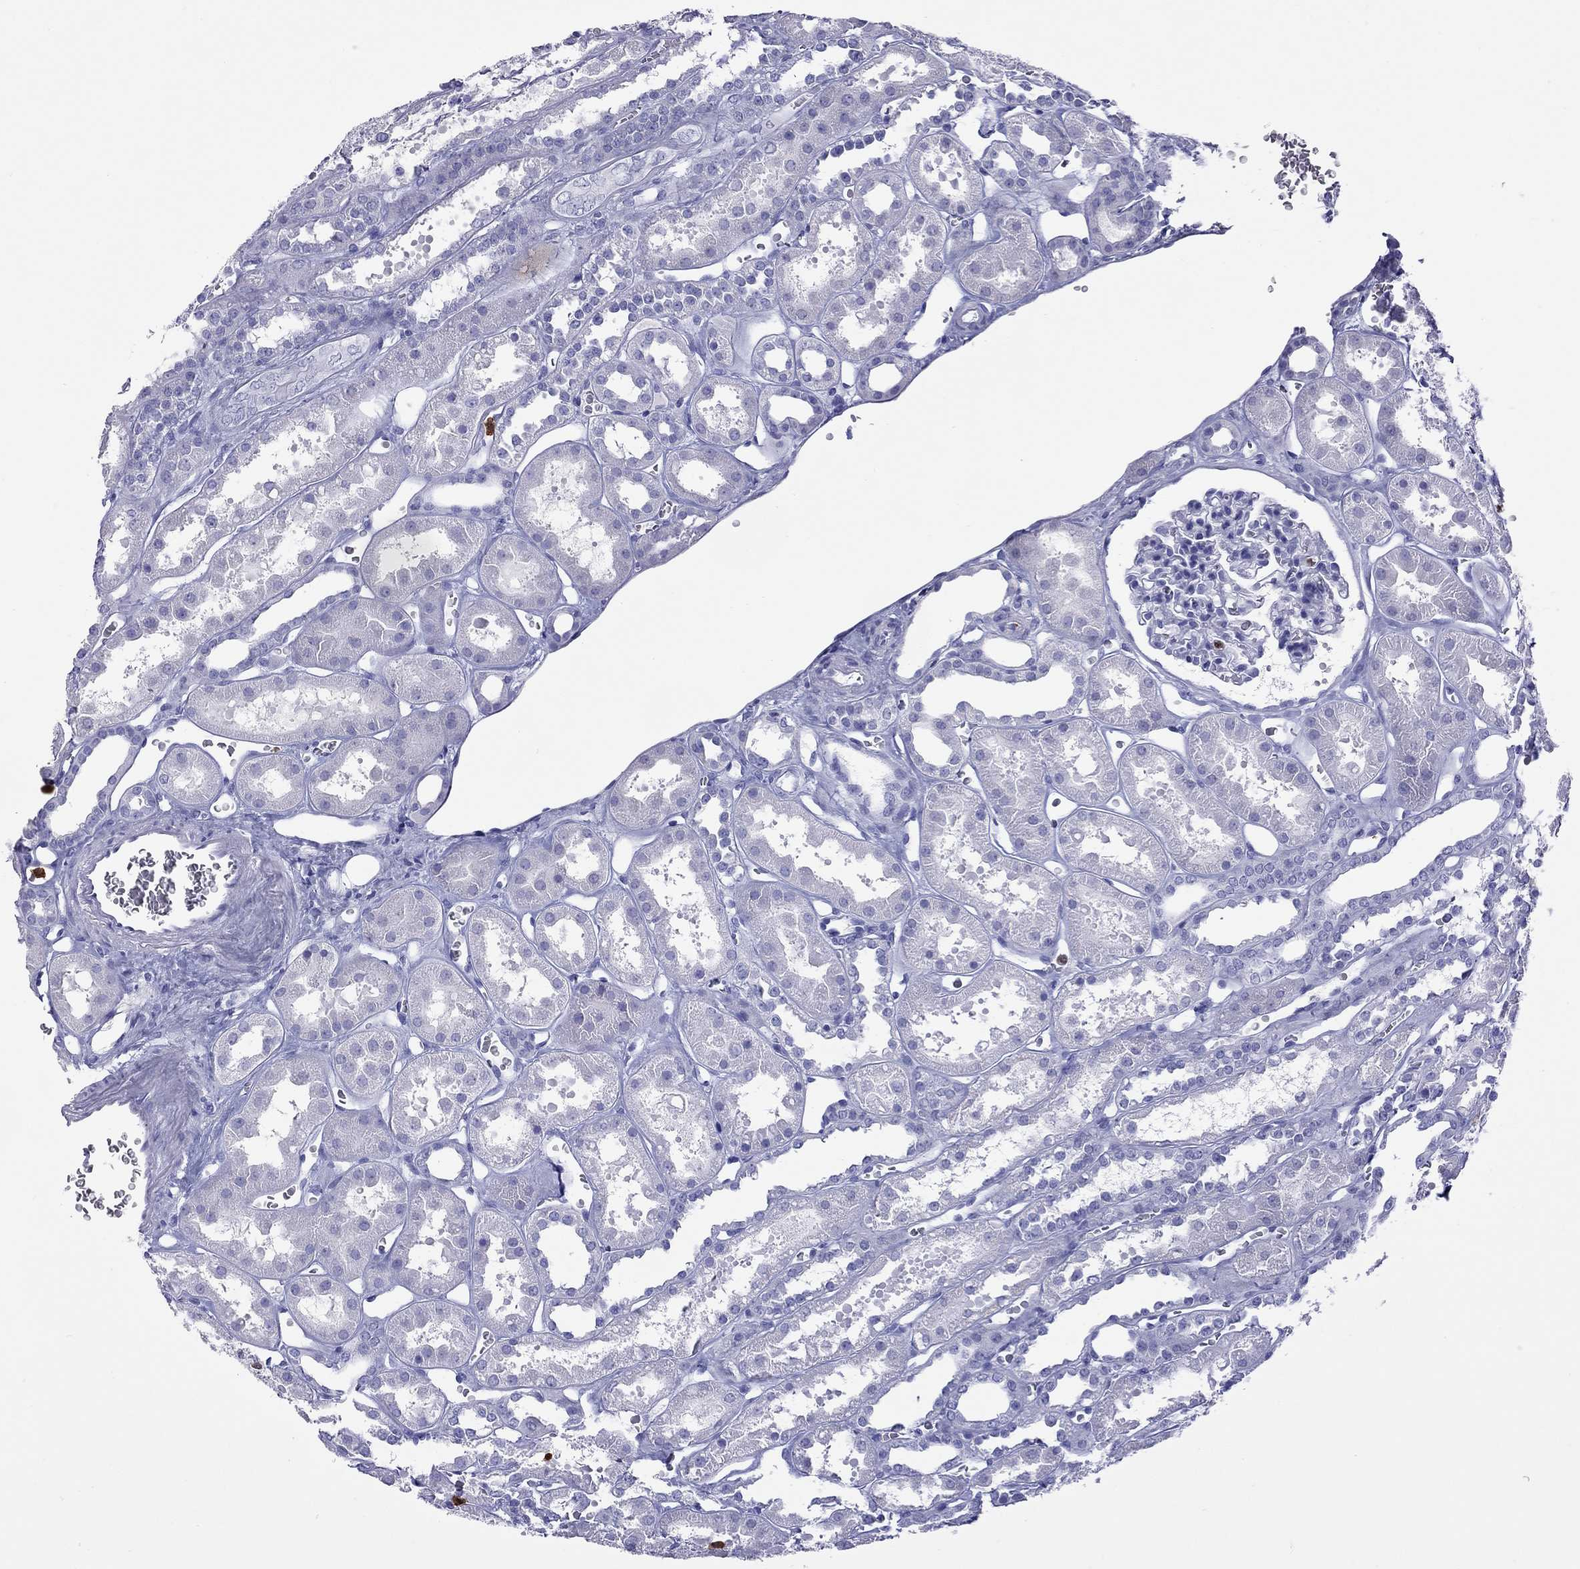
{"staining": {"intensity": "negative", "quantity": "none", "location": "none"}, "tissue": "kidney", "cell_type": "Cells in glomeruli", "image_type": "normal", "snomed": [{"axis": "morphology", "description": "Normal tissue, NOS"}, {"axis": "topography", "description": "Kidney"}], "caption": "This is an IHC histopathology image of benign kidney. There is no positivity in cells in glomeruli.", "gene": "SLAMF1", "patient": {"sex": "female", "age": 41}}